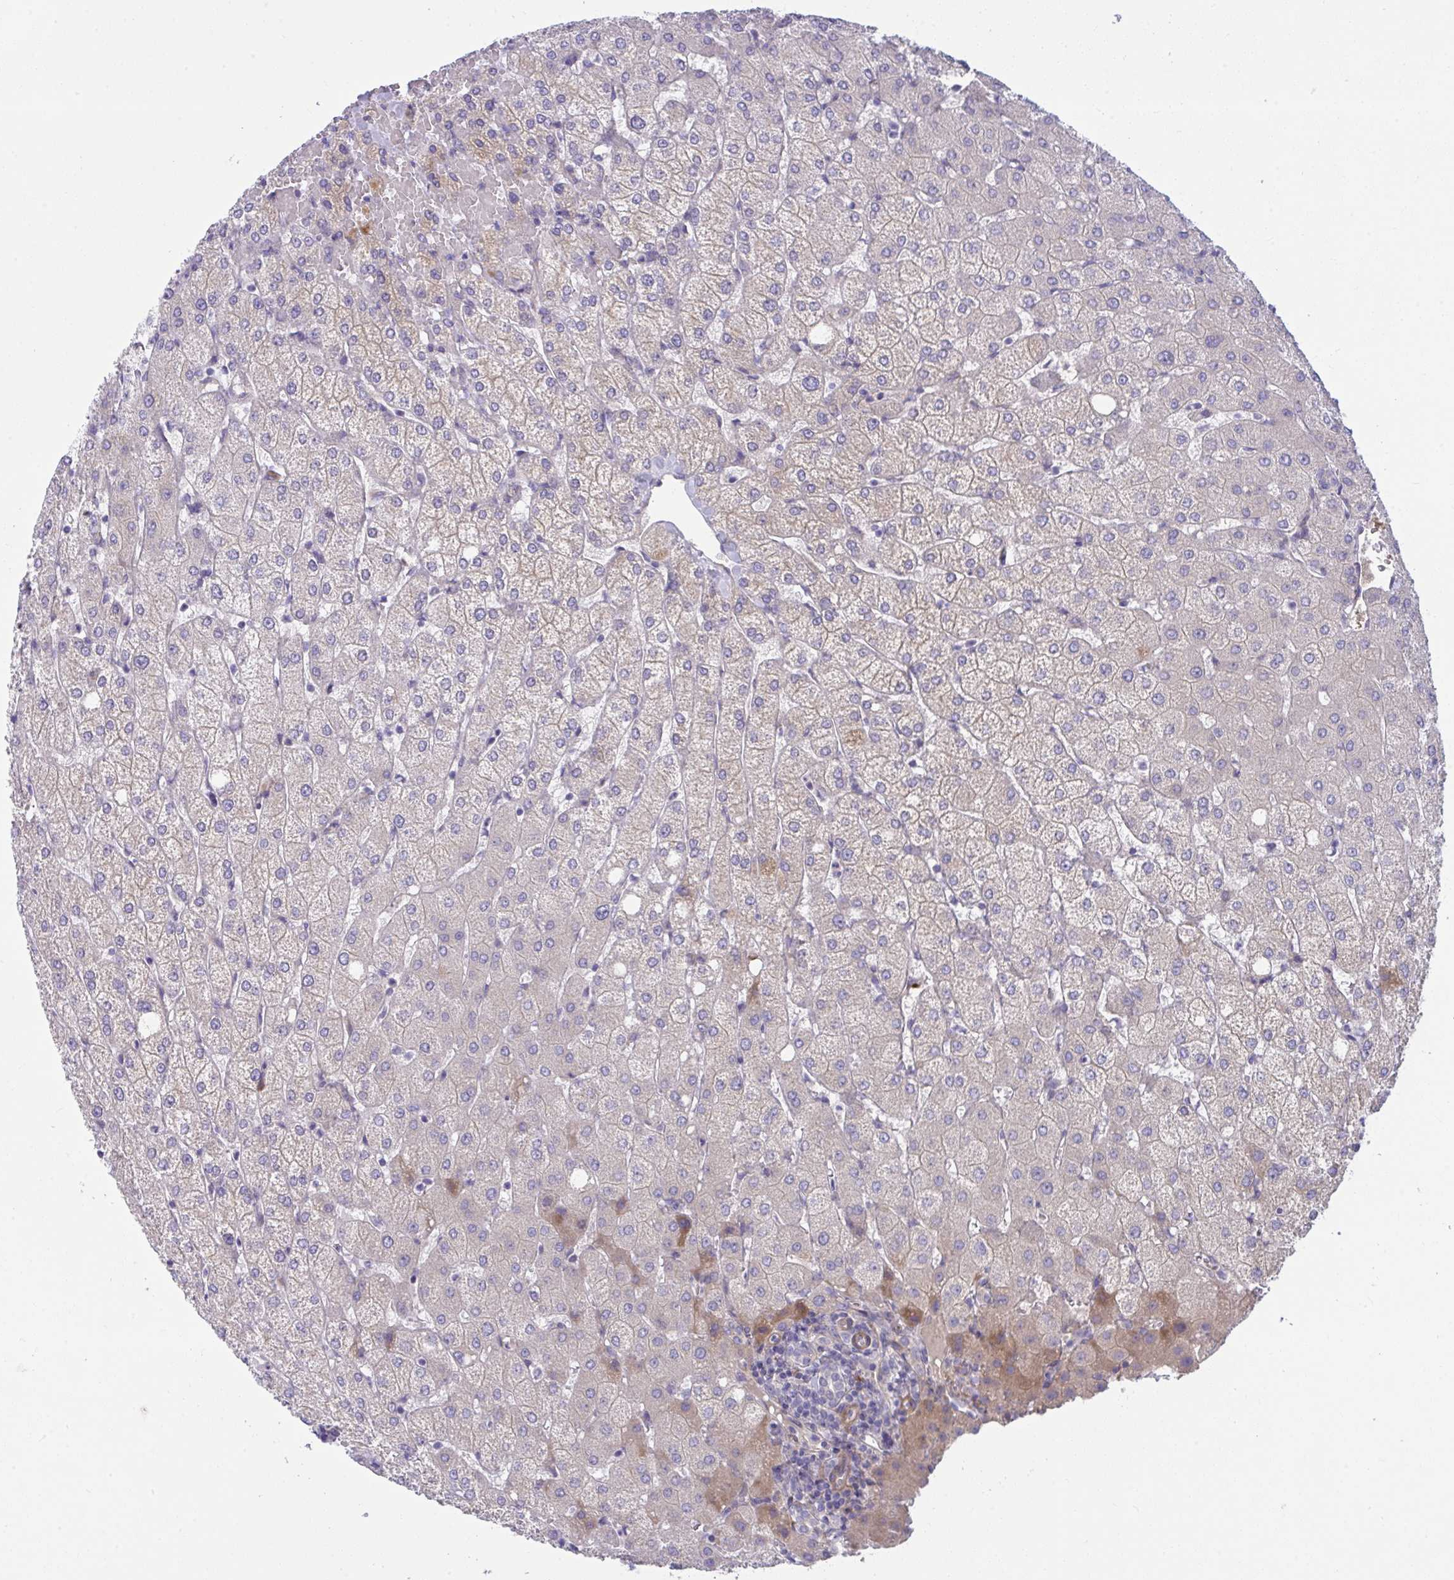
{"staining": {"intensity": "negative", "quantity": "none", "location": "none"}, "tissue": "liver", "cell_type": "Cholangiocytes", "image_type": "normal", "snomed": [{"axis": "morphology", "description": "Normal tissue, NOS"}, {"axis": "topography", "description": "Liver"}], "caption": "Image shows no significant protein staining in cholangiocytes of benign liver. The staining is performed using DAB (3,3'-diaminobenzidine) brown chromogen with nuclei counter-stained in using hematoxylin.", "gene": "PIGZ", "patient": {"sex": "female", "age": 54}}